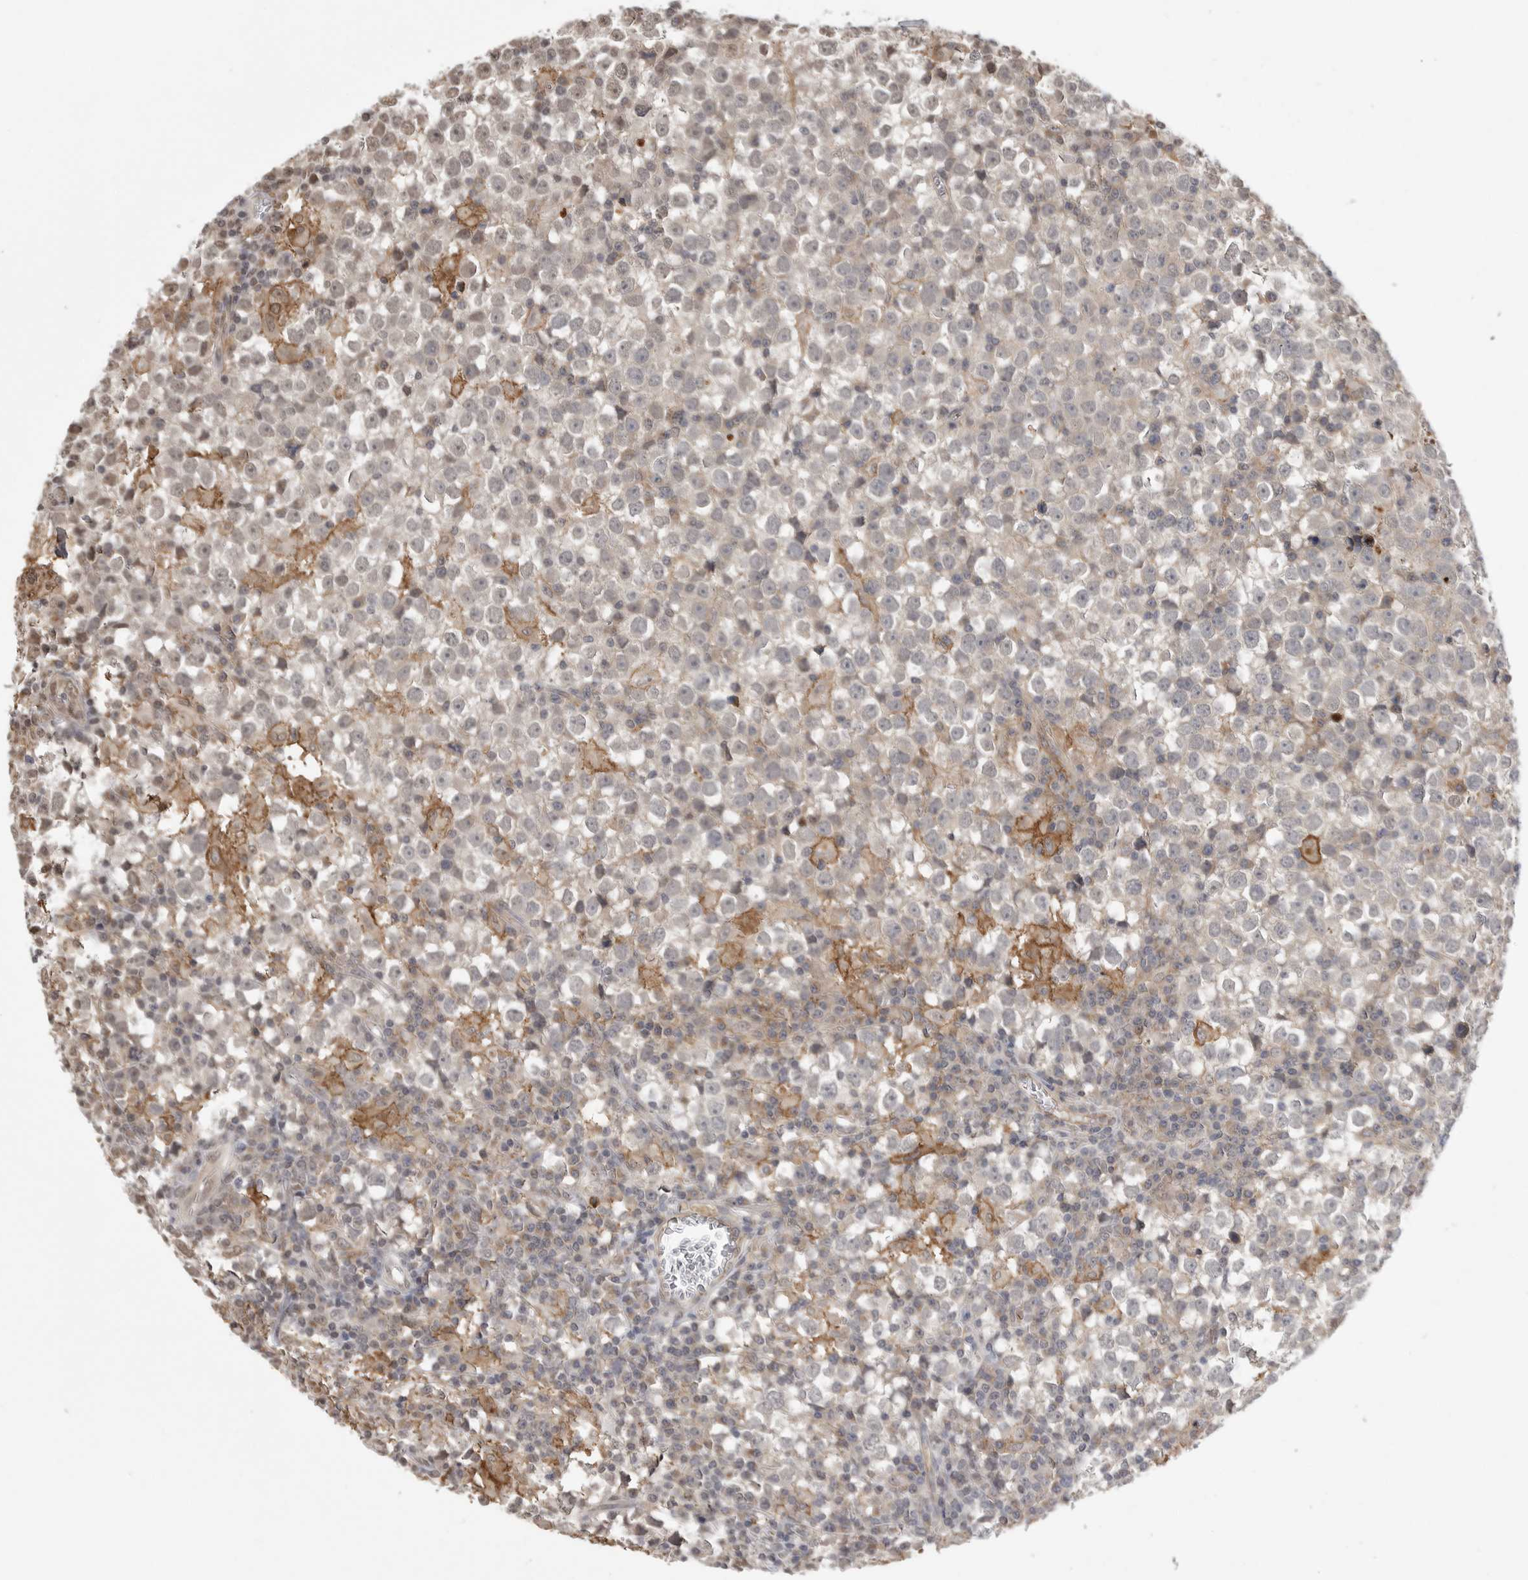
{"staining": {"intensity": "negative", "quantity": "none", "location": "none"}, "tissue": "testis cancer", "cell_type": "Tumor cells", "image_type": "cancer", "snomed": [{"axis": "morphology", "description": "Seminoma, NOS"}, {"axis": "topography", "description": "Testis"}], "caption": "Human testis cancer stained for a protein using immunohistochemistry shows no positivity in tumor cells.", "gene": "NECTIN1", "patient": {"sex": "male", "age": 65}}